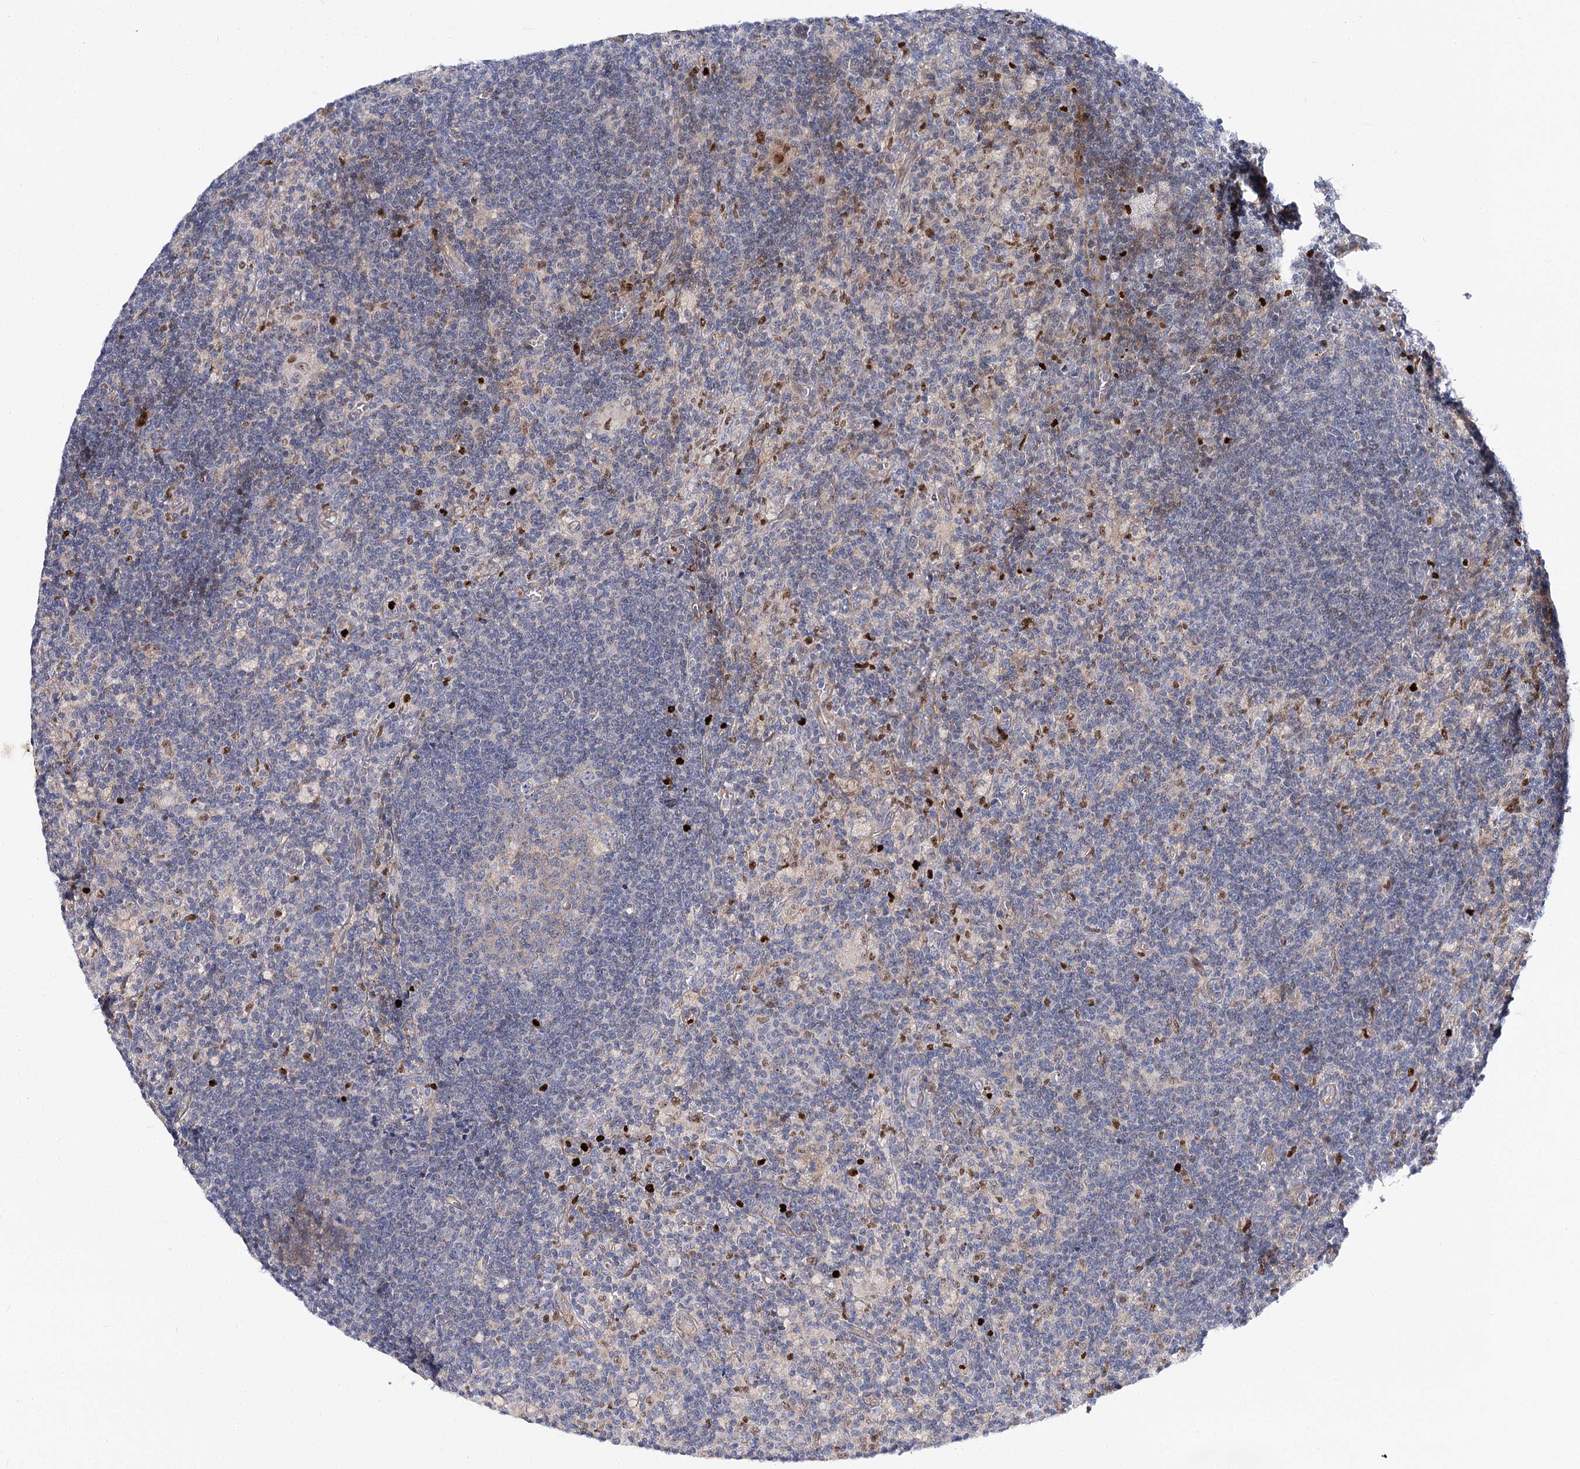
{"staining": {"intensity": "weak", "quantity": "<25%", "location": "cytoplasmic/membranous"}, "tissue": "lymph node", "cell_type": "Germinal center cells", "image_type": "normal", "snomed": [{"axis": "morphology", "description": "Normal tissue, NOS"}, {"axis": "topography", "description": "Lymph node"}], "caption": "Immunohistochemical staining of benign lymph node demonstrates no significant positivity in germinal center cells. (Immunohistochemistry (ihc), brightfield microscopy, high magnification).", "gene": "C11orf52", "patient": {"sex": "male", "age": 69}}